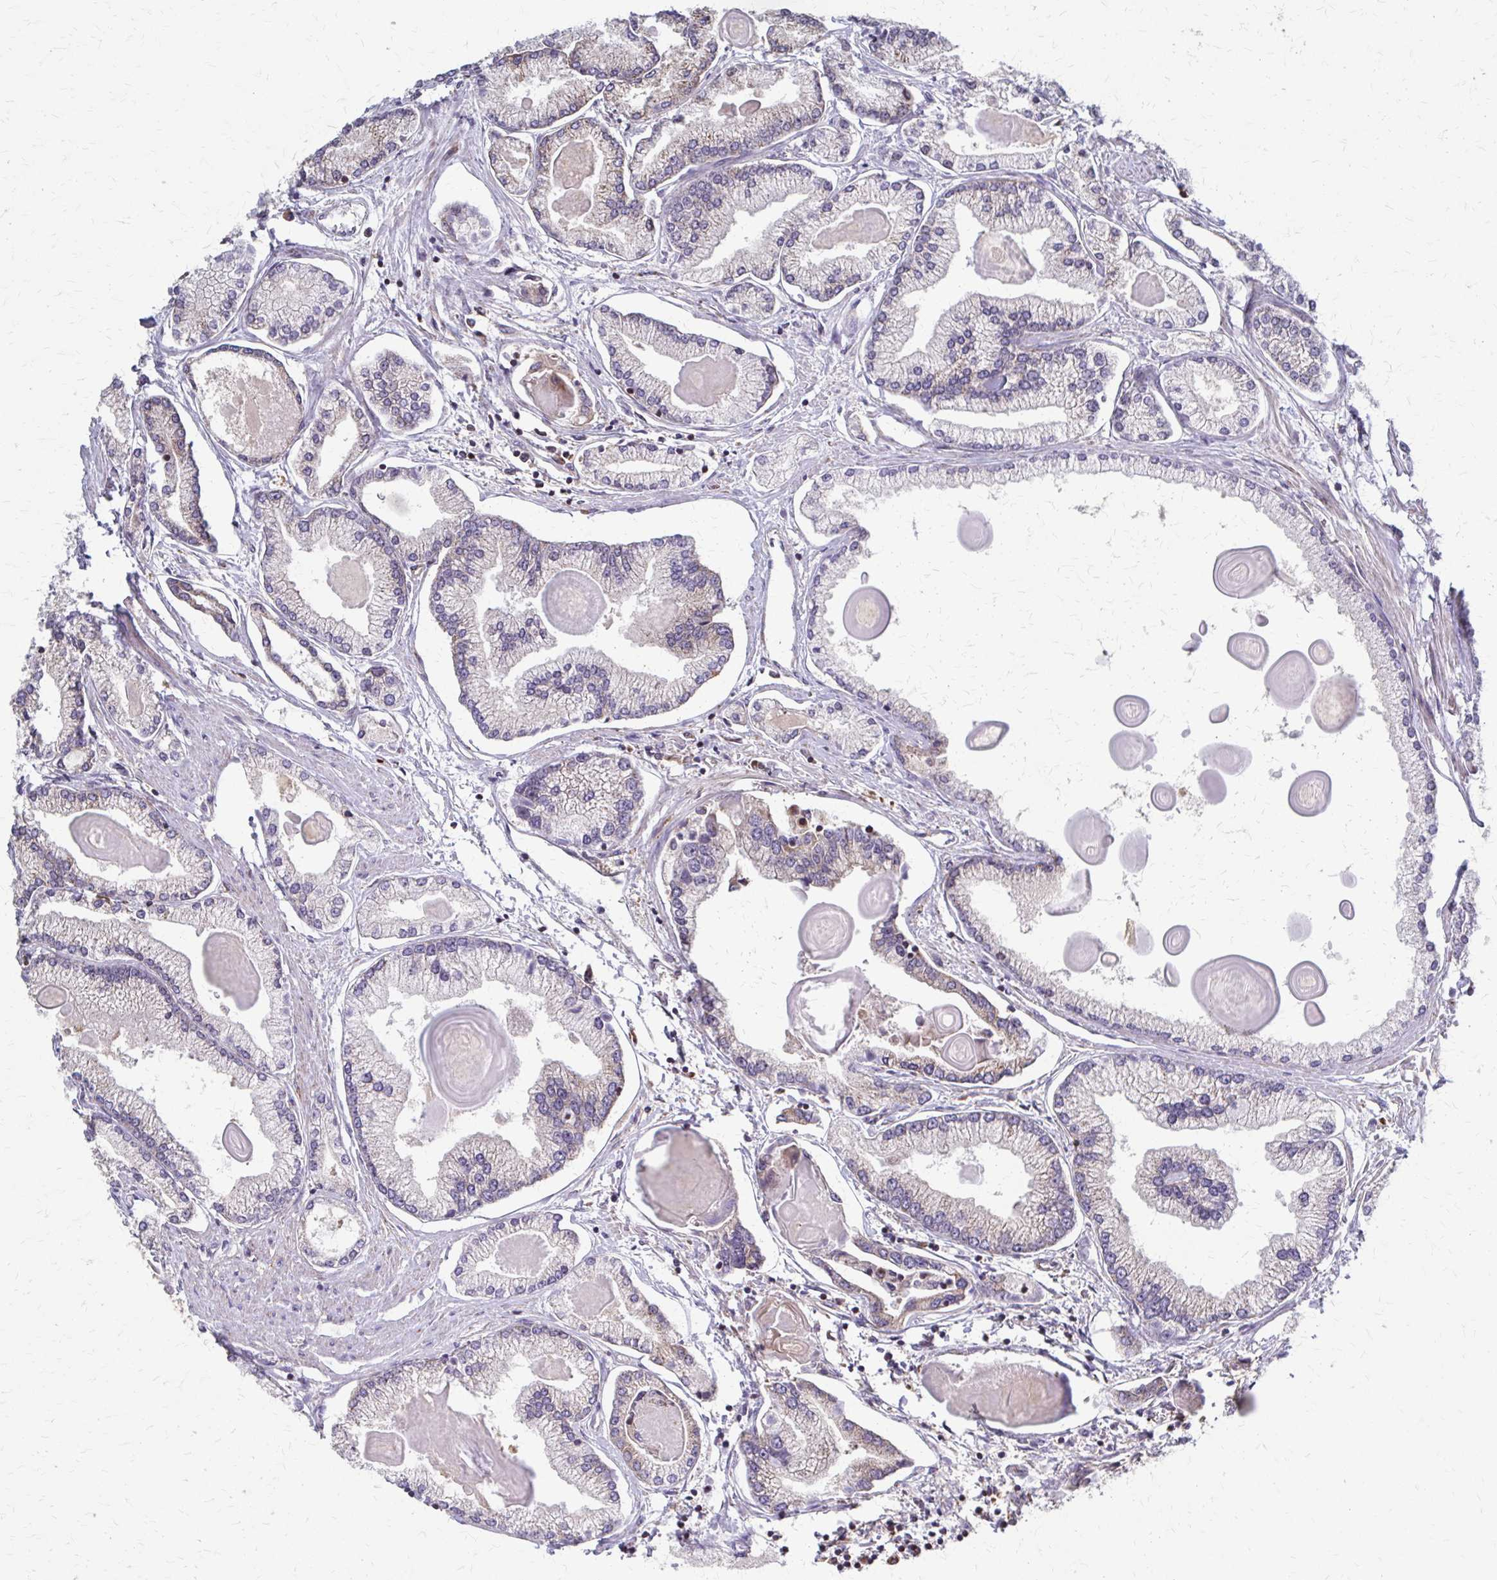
{"staining": {"intensity": "negative", "quantity": "none", "location": "none"}, "tissue": "prostate cancer", "cell_type": "Tumor cells", "image_type": "cancer", "snomed": [{"axis": "morphology", "description": "Adenocarcinoma, High grade"}, {"axis": "topography", "description": "Prostate"}], "caption": "High magnification brightfield microscopy of high-grade adenocarcinoma (prostate) stained with DAB (3,3'-diaminobenzidine) (brown) and counterstained with hematoxylin (blue): tumor cells show no significant staining. (Stains: DAB IHC with hematoxylin counter stain, Microscopy: brightfield microscopy at high magnification).", "gene": "EEF2", "patient": {"sex": "male", "age": 68}}